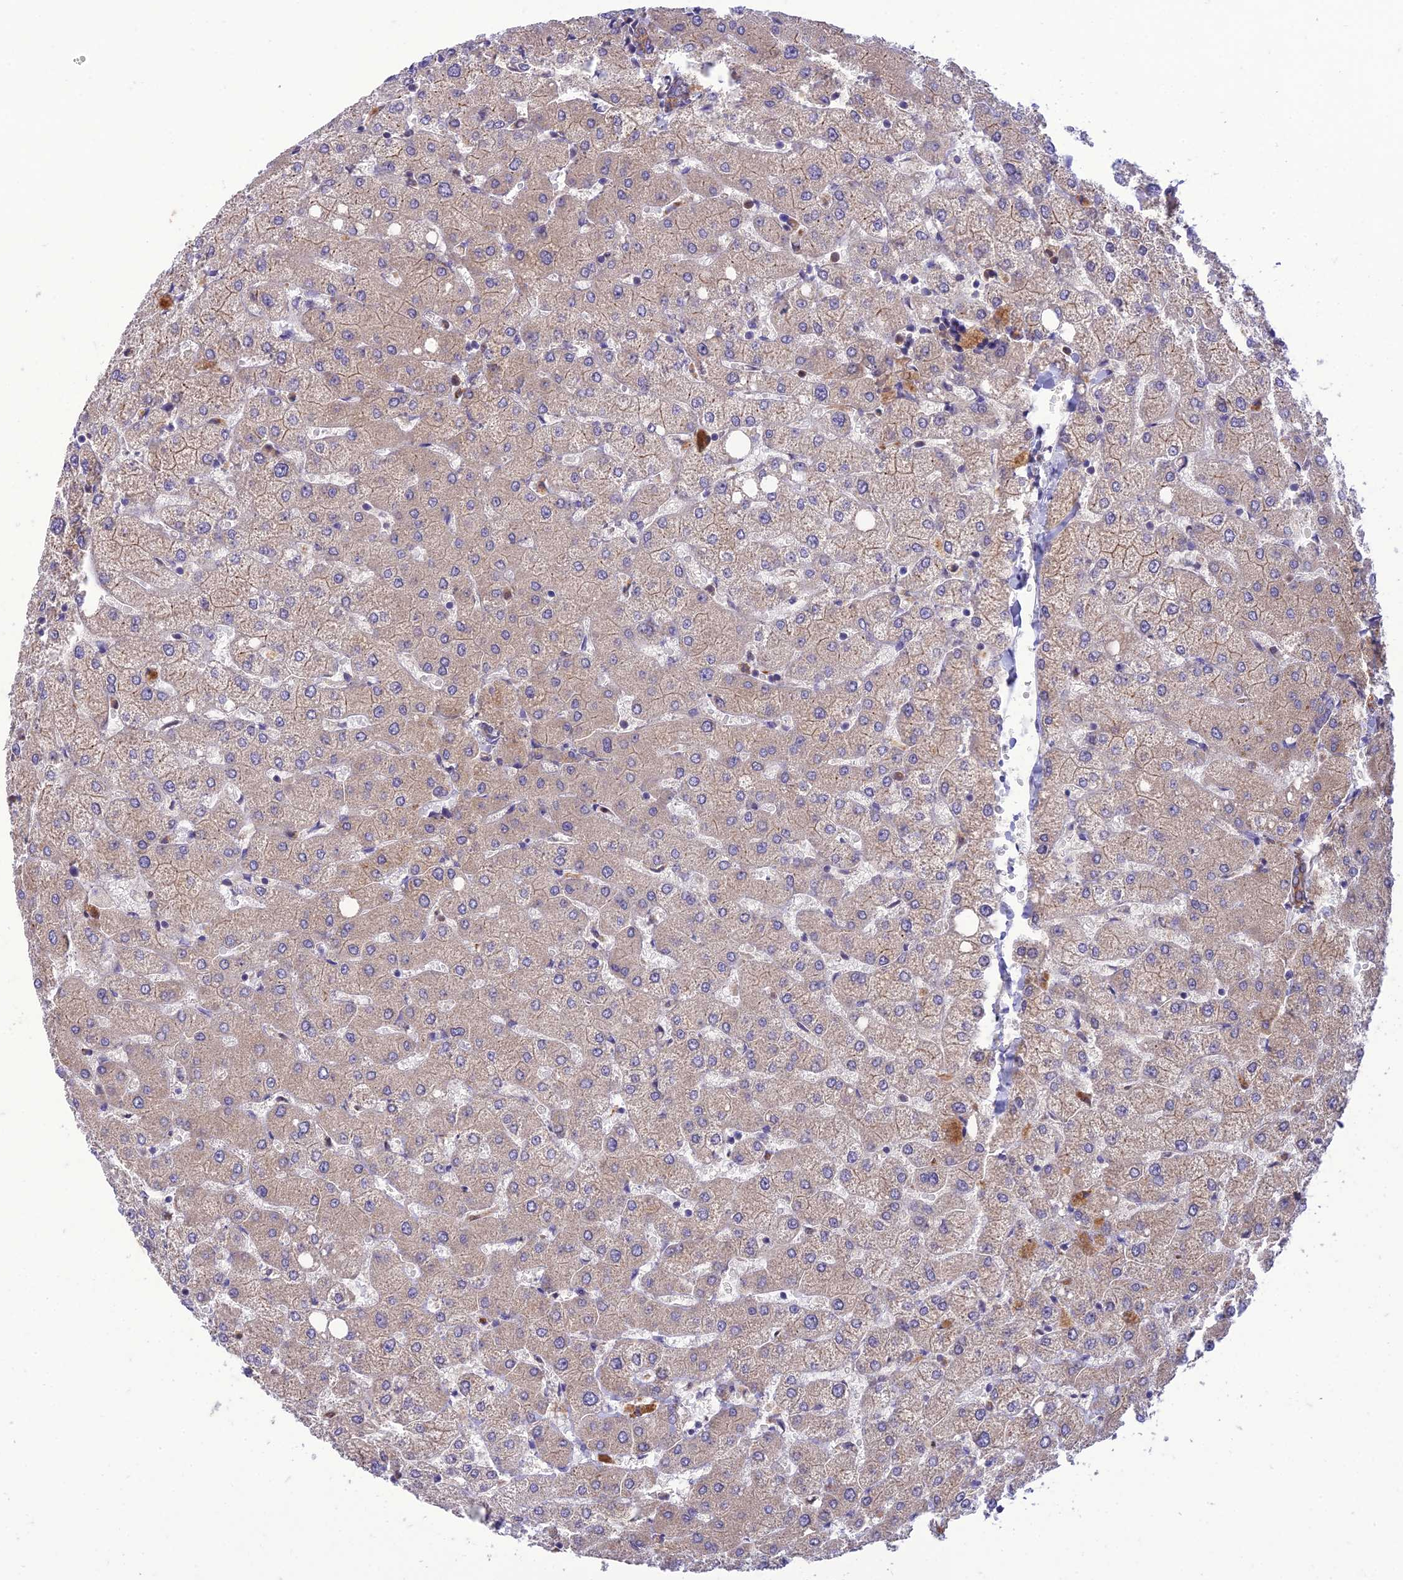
{"staining": {"intensity": "weak", "quantity": "<25%", "location": "cytoplasmic/membranous"}, "tissue": "liver", "cell_type": "Cholangiocytes", "image_type": "normal", "snomed": [{"axis": "morphology", "description": "Normal tissue, NOS"}, {"axis": "topography", "description": "Liver"}], "caption": "High power microscopy image of an immunohistochemistry histopathology image of benign liver, revealing no significant staining in cholangiocytes. (DAB (3,3'-diaminobenzidine) immunohistochemistry (IHC) with hematoxylin counter stain).", "gene": "IRAK3", "patient": {"sex": "female", "age": 54}}